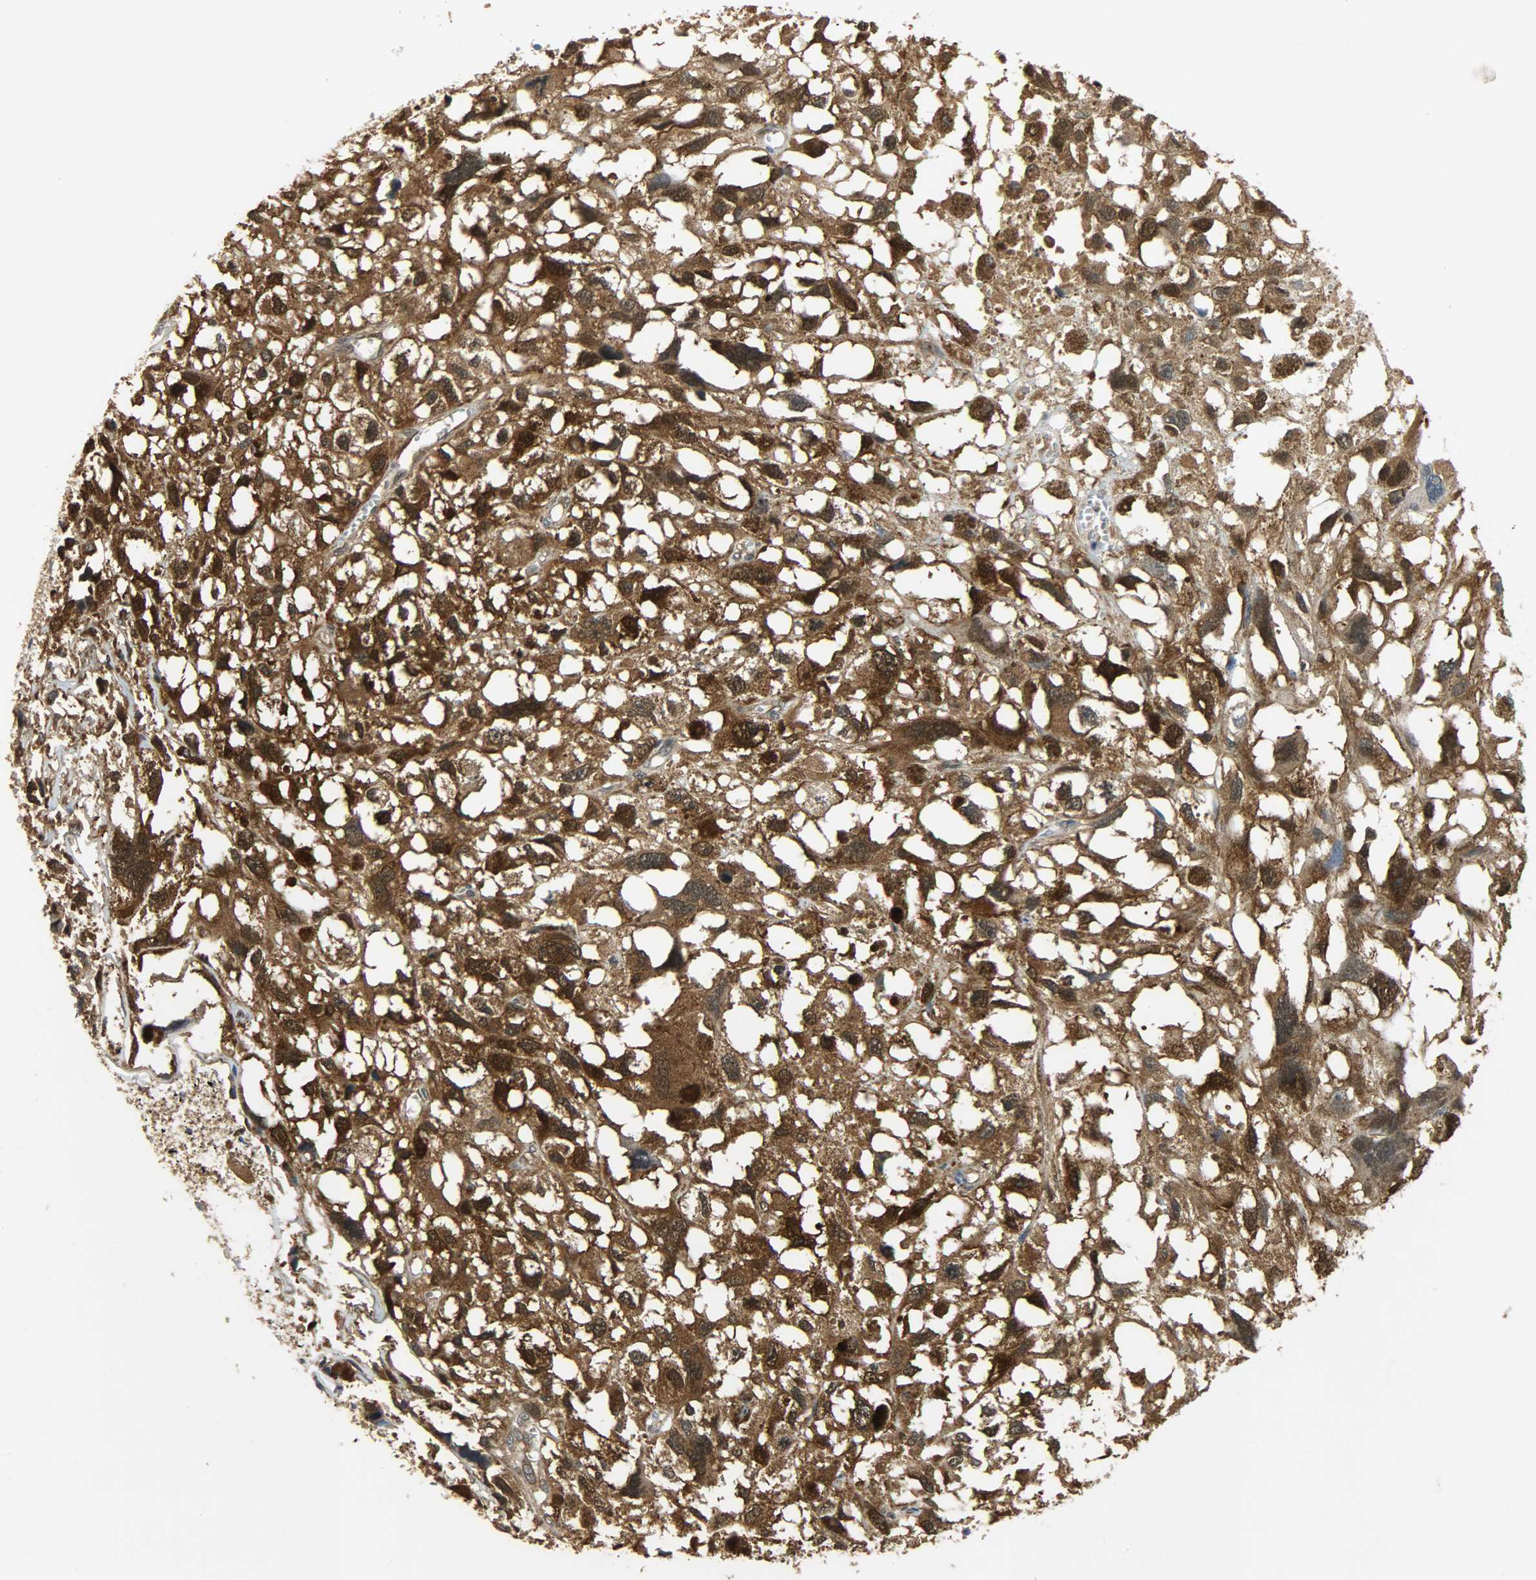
{"staining": {"intensity": "strong", "quantity": ">75%", "location": "cytoplasmic/membranous,nuclear"}, "tissue": "melanoma", "cell_type": "Tumor cells", "image_type": "cancer", "snomed": [{"axis": "morphology", "description": "Malignant melanoma, Metastatic site"}, {"axis": "topography", "description": "Lymph node"}], "caption": "Human malignant melanoma (metastatic site) stained for a protein (brown) reveals strong cytoplasmic/membranous and nuclear positive staining in about >75% of tumor cells.", "gene": "EIF4EBP1", "patient": {"sex": "male", "age": 59}}